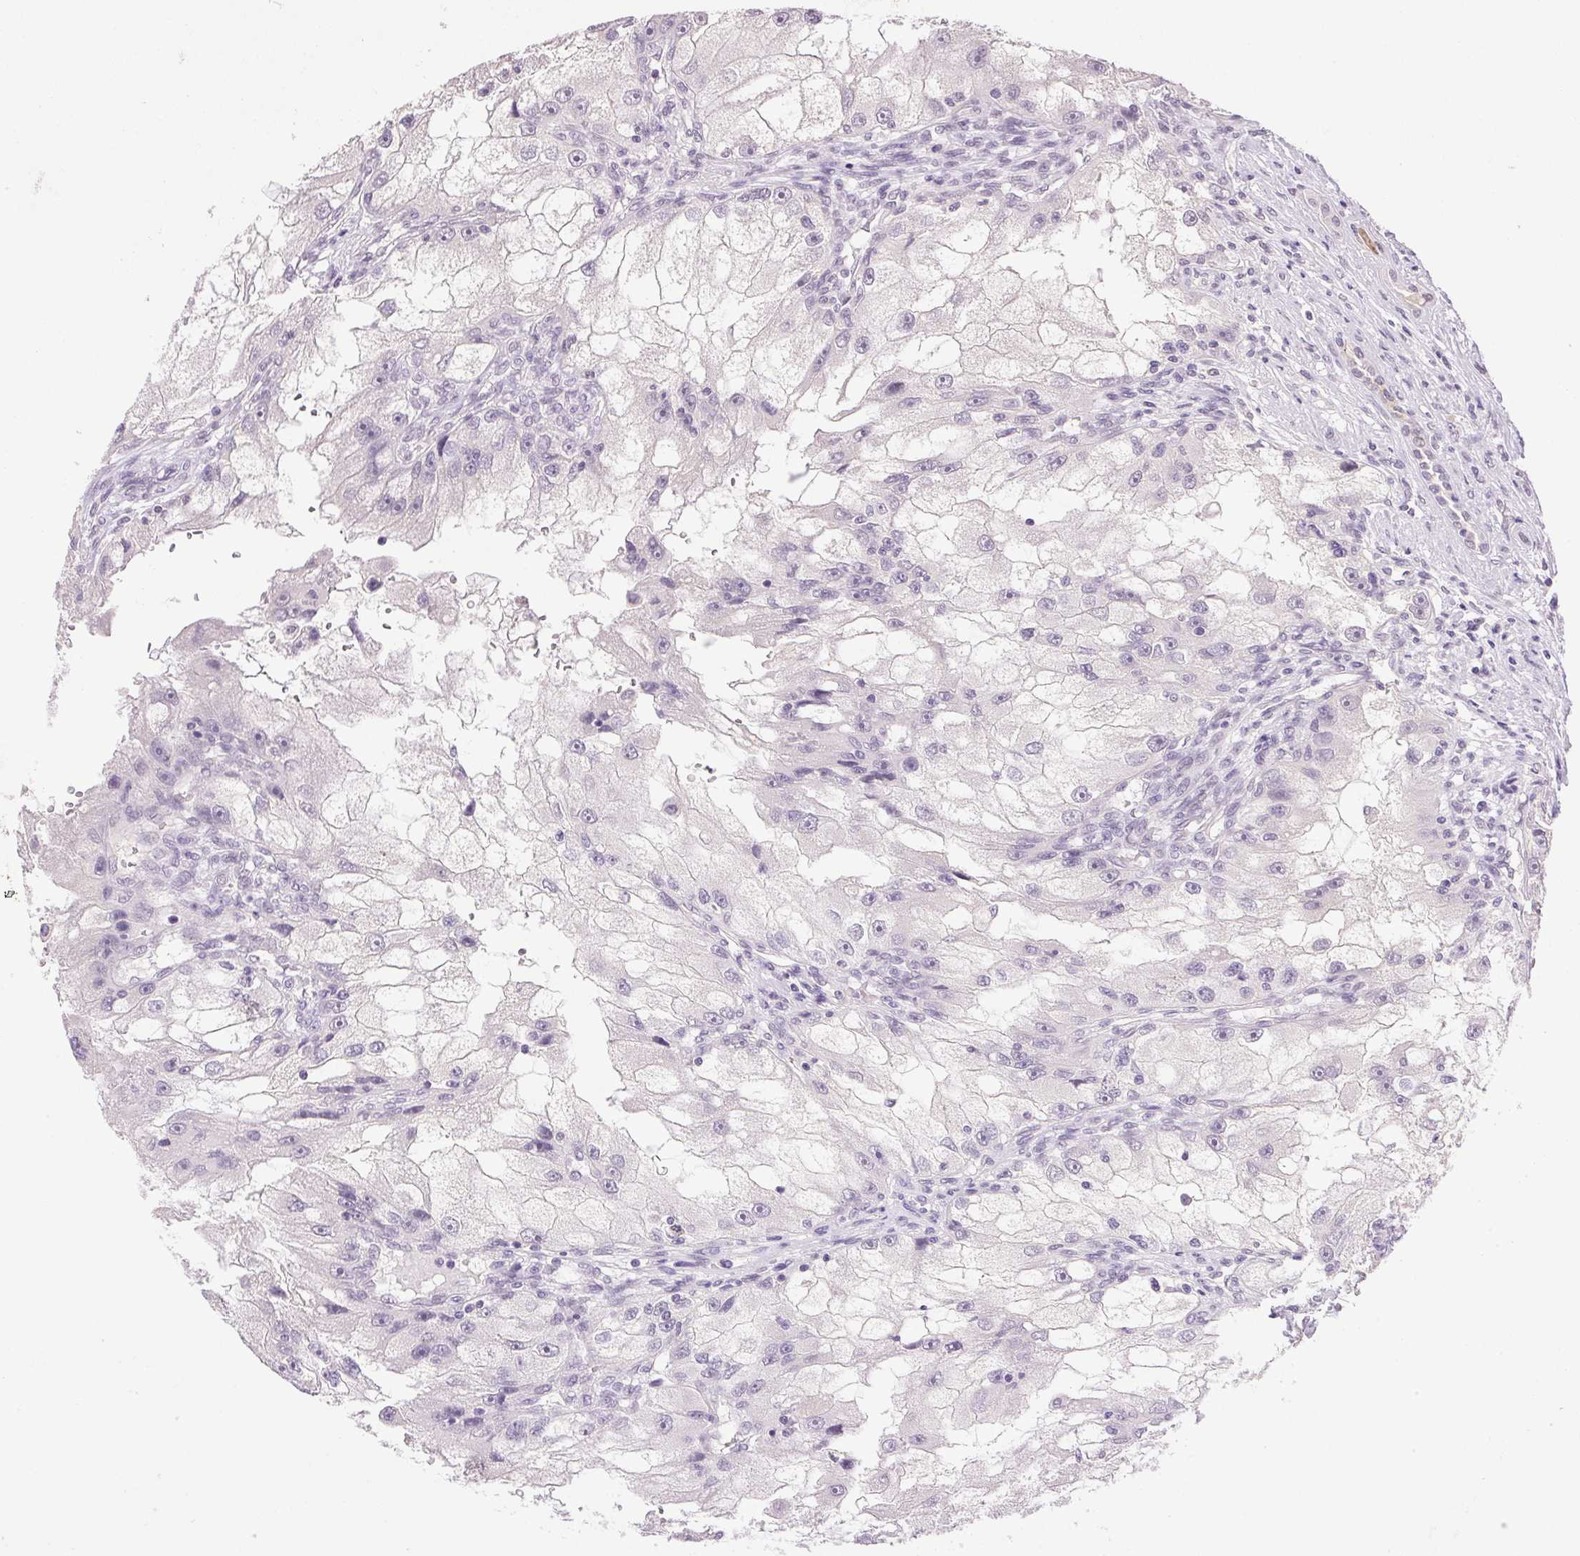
{"staining": {"intensity": "negative", "quantity": "none", "location": "none"}, "tissue": "renal cancer", "cell_type": "Tumor cells", "image_type": "cancer", "snomed": [{"axis": "morphology", "description": "Adenocarcinoma, NOS"}, {"axis": "topography", "description": "Kidney"}], "caption": "Tumor cells are negative for protein expression in human adenocarcinoma (renal). (Immunohistochemistry (ihc), brightfield microscopy, high magnification).", "gene": "CLDN10", "patient": {"sex": "male", "age": 63}}